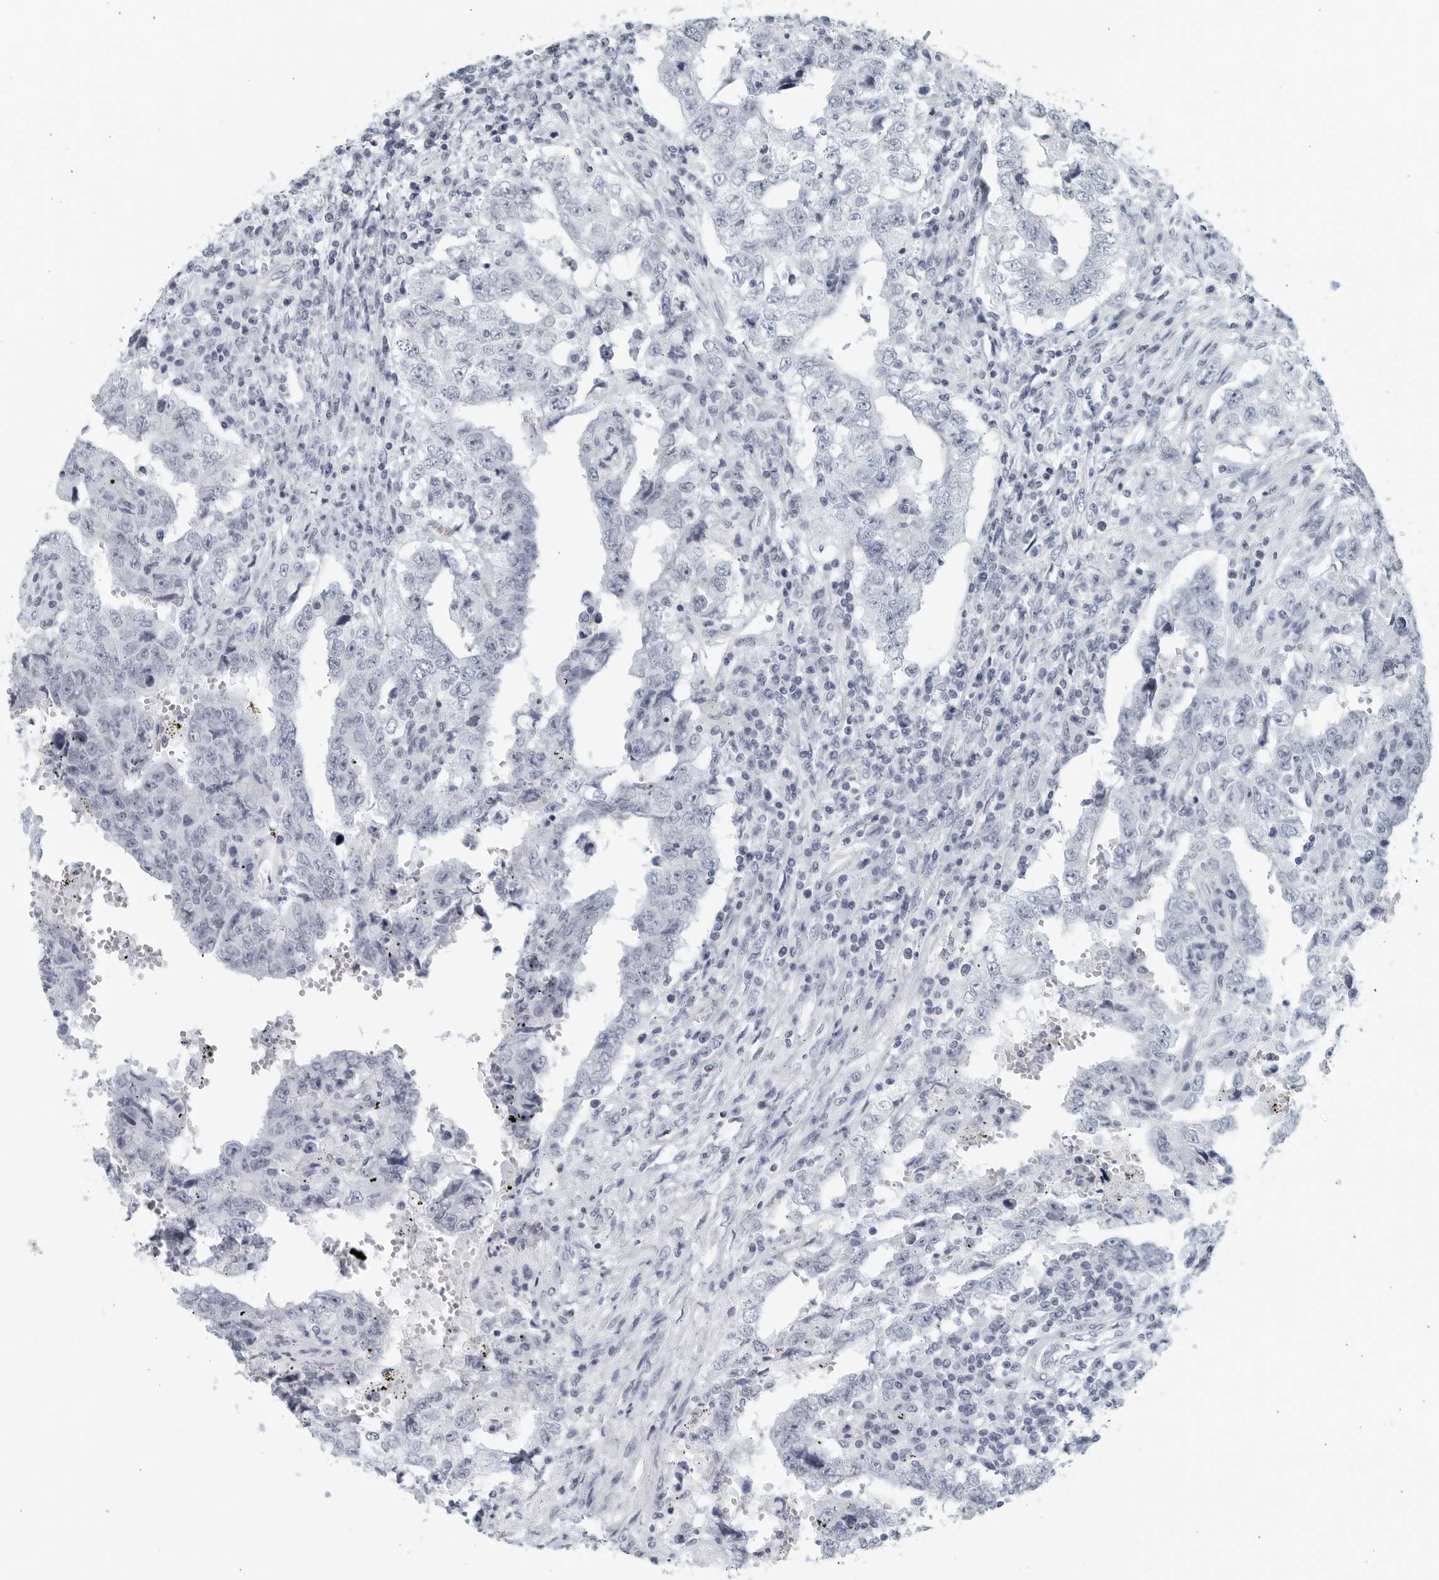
{"staining": {"intensity": "negative", "quantity": "none", "location": "none"}, "tissue": "testis cancer", "cell_type": "Tumor cells", "image_type": "cancer", "snomed": [{"axis": "morphology", "description": "Carcinoma, Embryonal, NOS"}, {"axis": "topography", "description": "Testis"}], "caption": "Tumor cells show no significant protein staining in testis embryonal carcinoma.", "gene": "KLK7", "patient": {"sex": "male", "age": 26}}